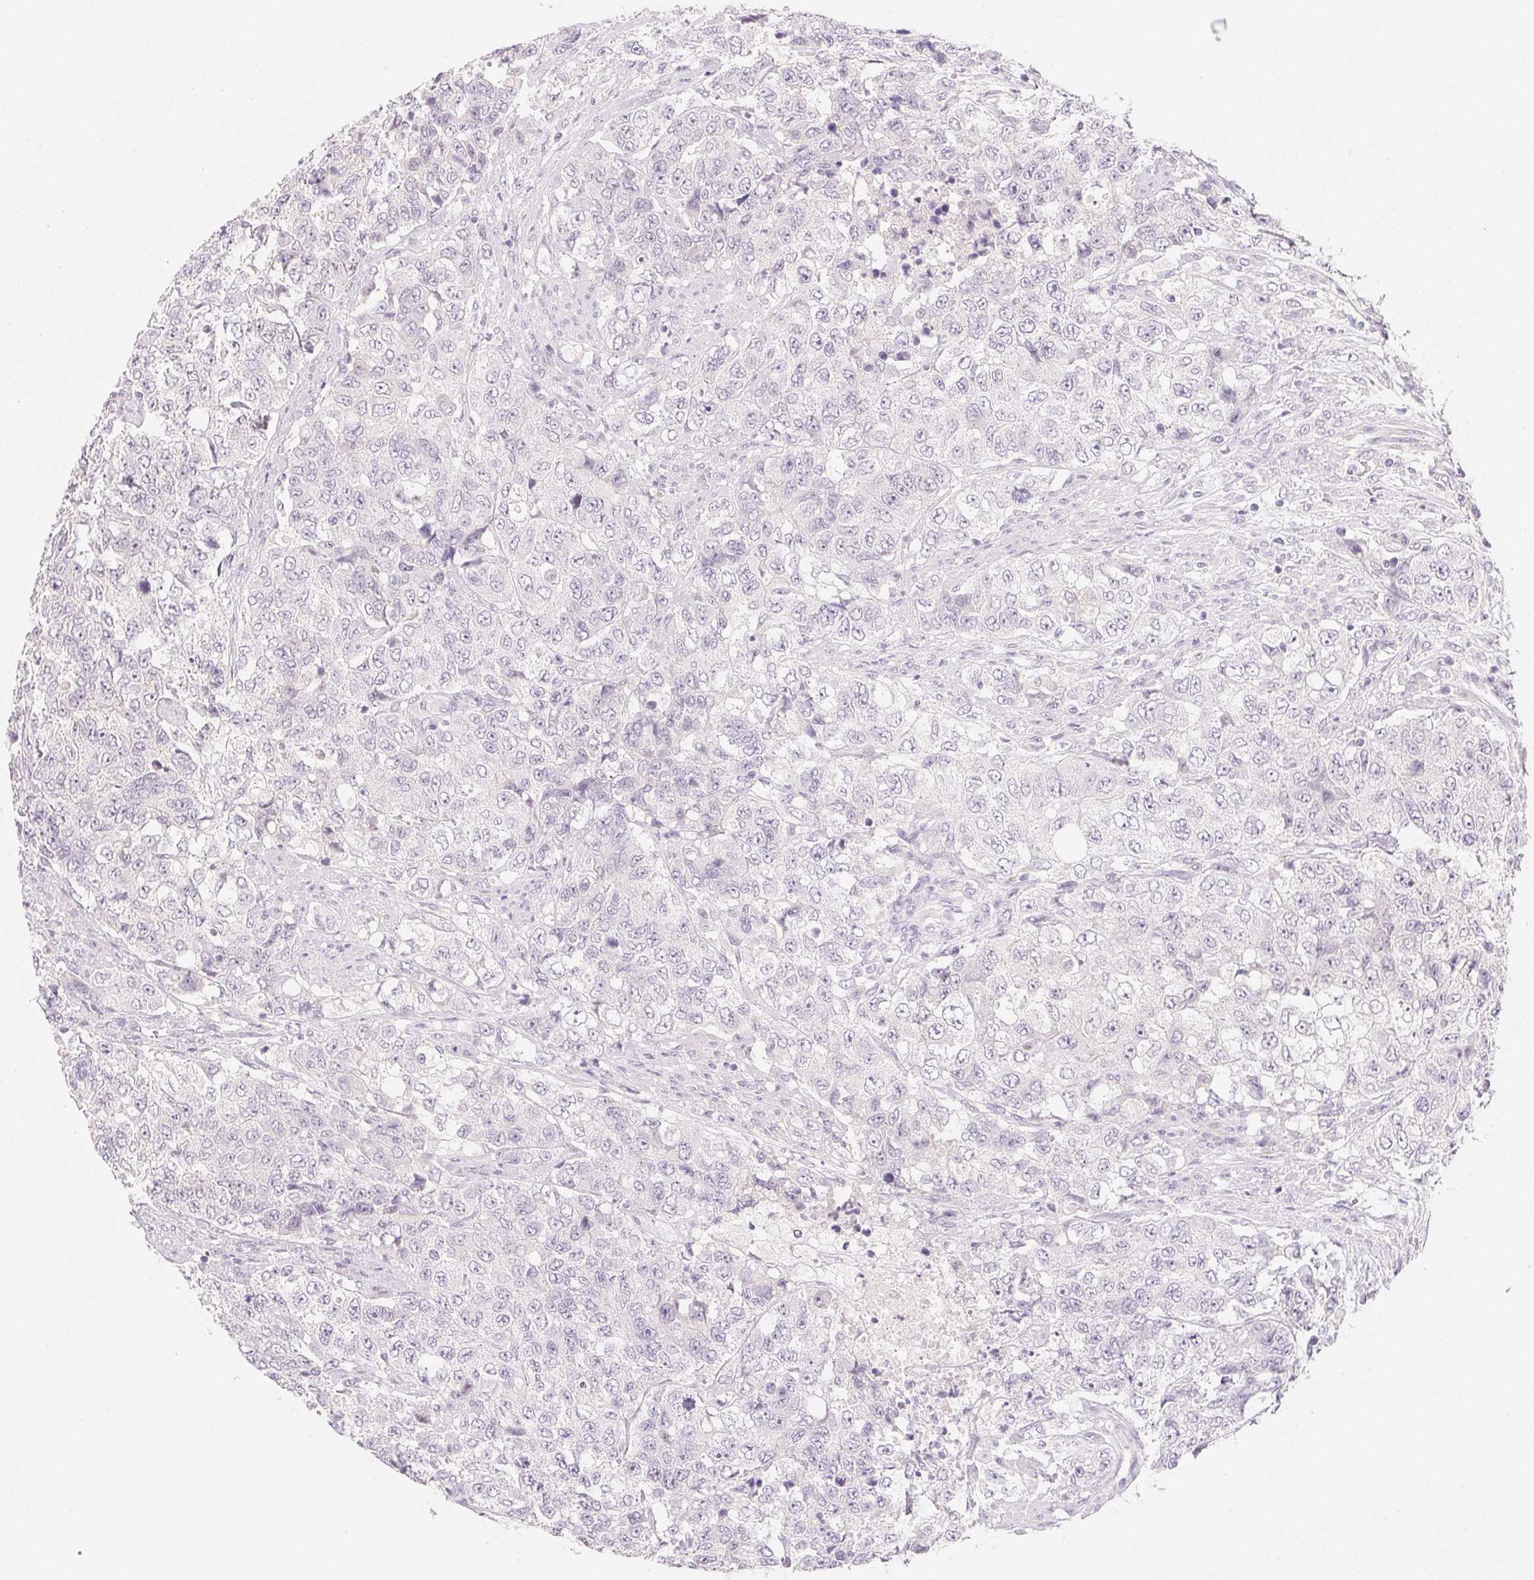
{"staining": {"intensity": "negative", "quantity": "none", "location": "none"}, "tissue": "urothelial cancer", "cell_type": "Tumor cells", "image_type": "cancer", "snomed": [{"axis": "morphology", "description": "Urothelial carcinoma, High grade"}, {"axis": "topography", "description": "Urinary bladder"}], "caption": "High-grade urothelial carcinoma was stained to show a protein in brown. There is no significant expression in tumor cells.", "gene": "MCOLN3", "patient": {"sex": "female", "age": 78}}